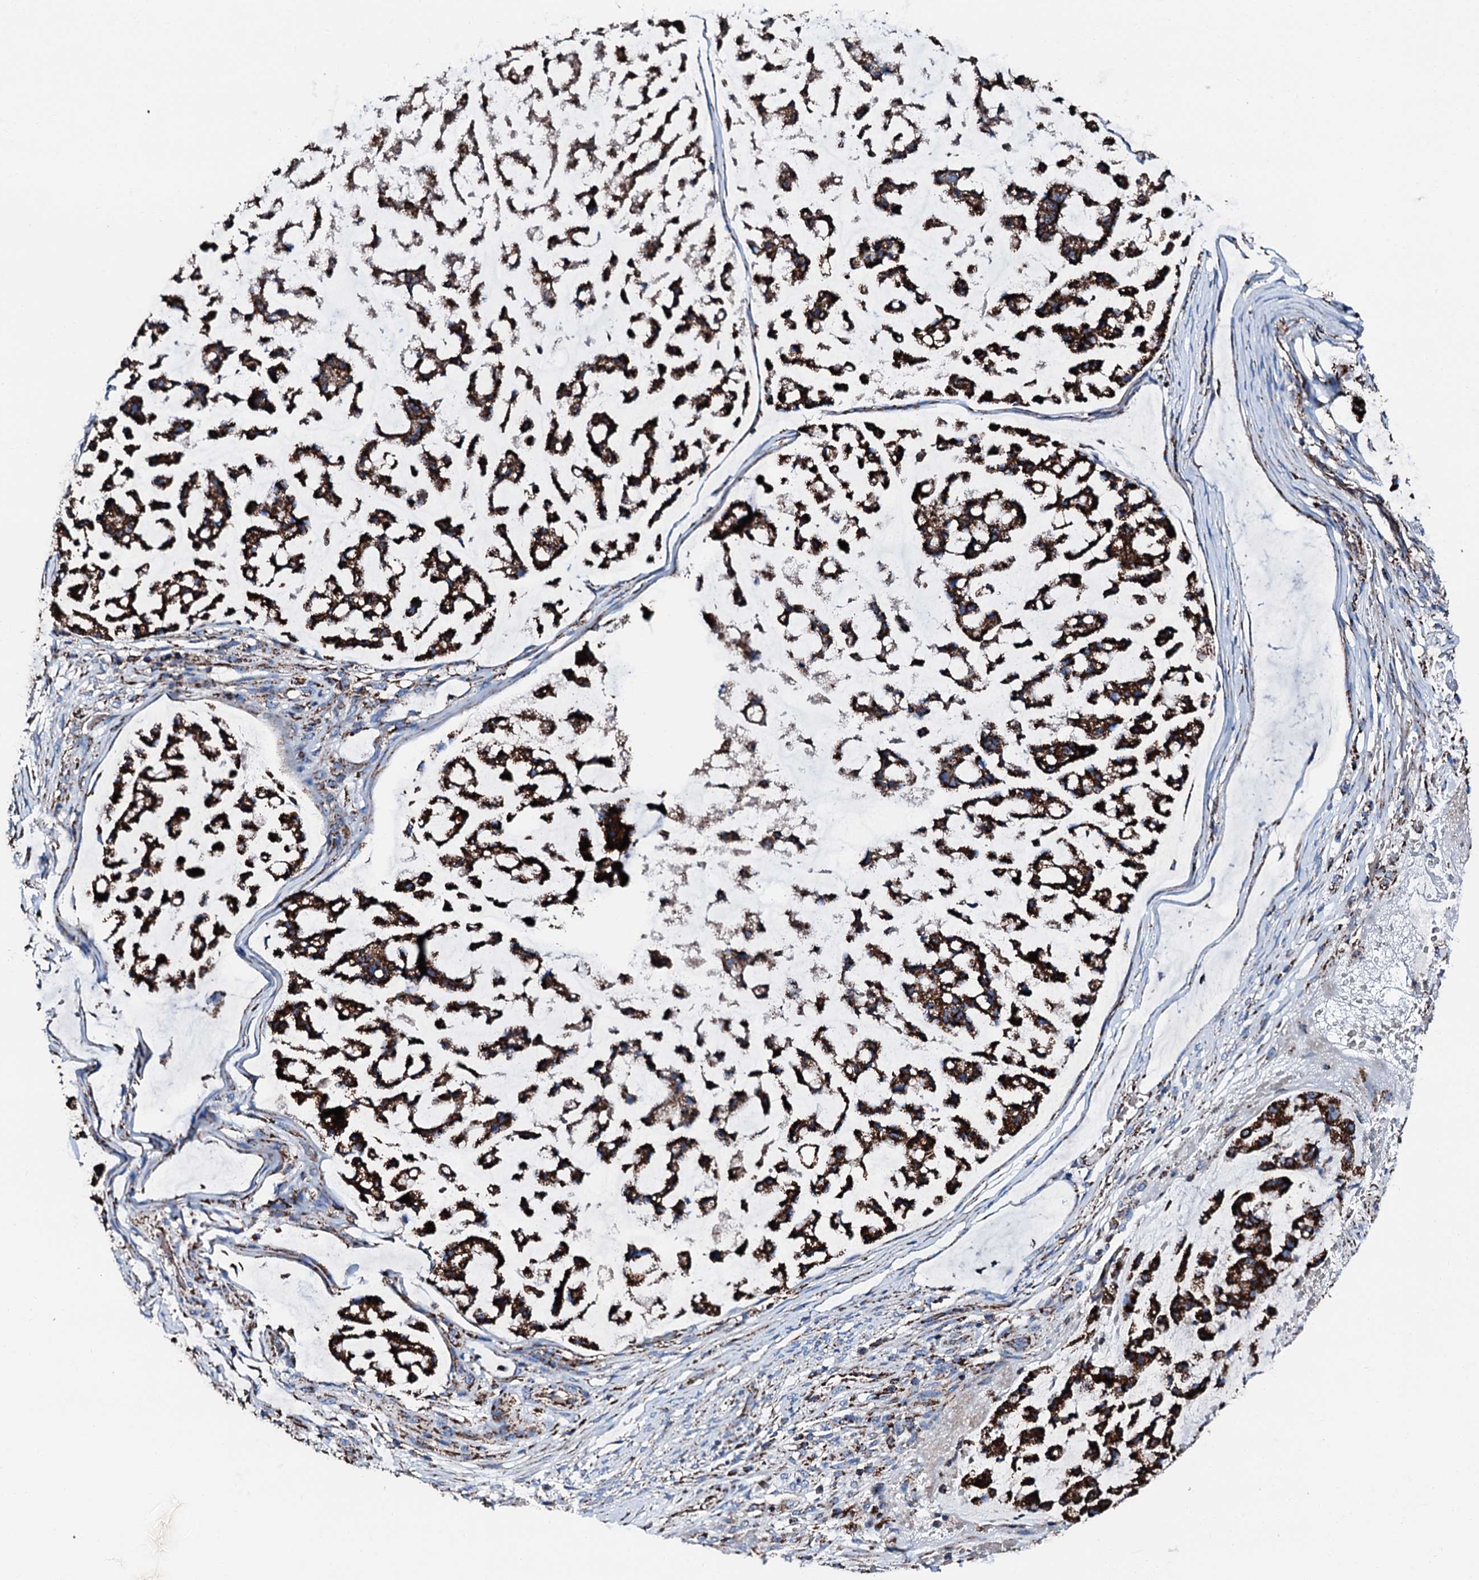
{"staining": {"intensity": "strong", "quantity": ">75%", "location": "cytoplasmic/membranous"}, "tissue": "stomach cancer", "cell_type": "Tumor cells", "image_type": "cancer", "snomed": [{"axis": "morphology", "description": "Adenocarcinoma, NOS"}, {"axis": "topography", "description": "Stomach, lower"}], "caption": "Brown immunohistochemical staining in adenocarcinoma (stomach) demonstrates strong cytoplasmic/membranous positivity in approximately >75% of tumor cells.", "gene": "HADH", "patient": {"sex": "male", "age": 67}}